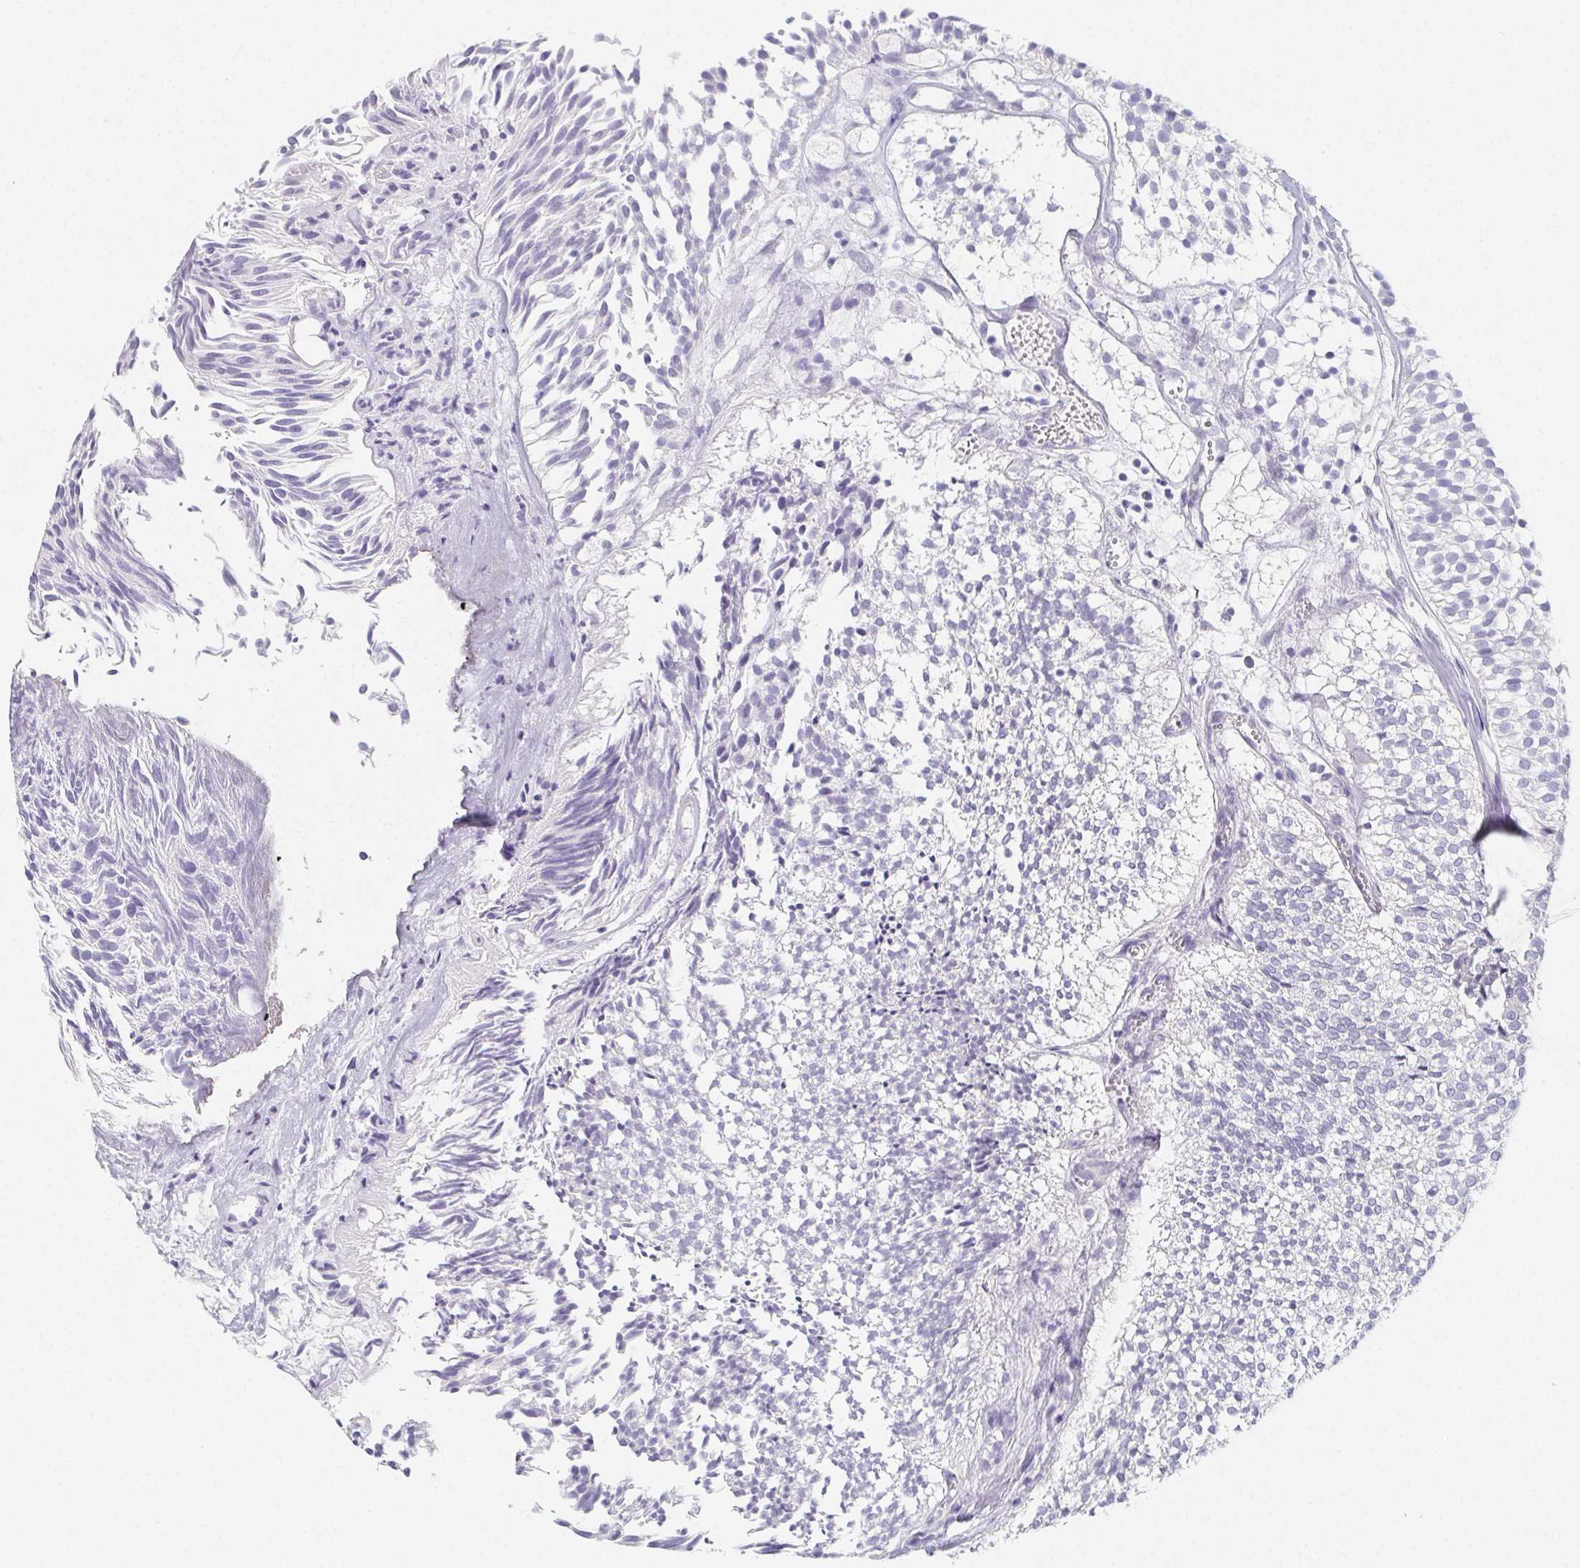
{"staining": {"intensity": "negative", "quantity": "none", "location": "none"}, "tissue": "urothelial cancer", "cell_type": "Tumor cells", "image_type": "cancer", "snomed": [{"axis": "morphology", "description": "Urothelial carcinoma, Low grade"}, {"axis": "topography", "description": "Urinary bladder"}], "caption": "Photomicrograph shows no protein staining in tumor cells of urothelial carcinoma (low-grade) tissue.", "gene": "GLIPR1L1", "patient": {"sex": "male", "age": 91}}